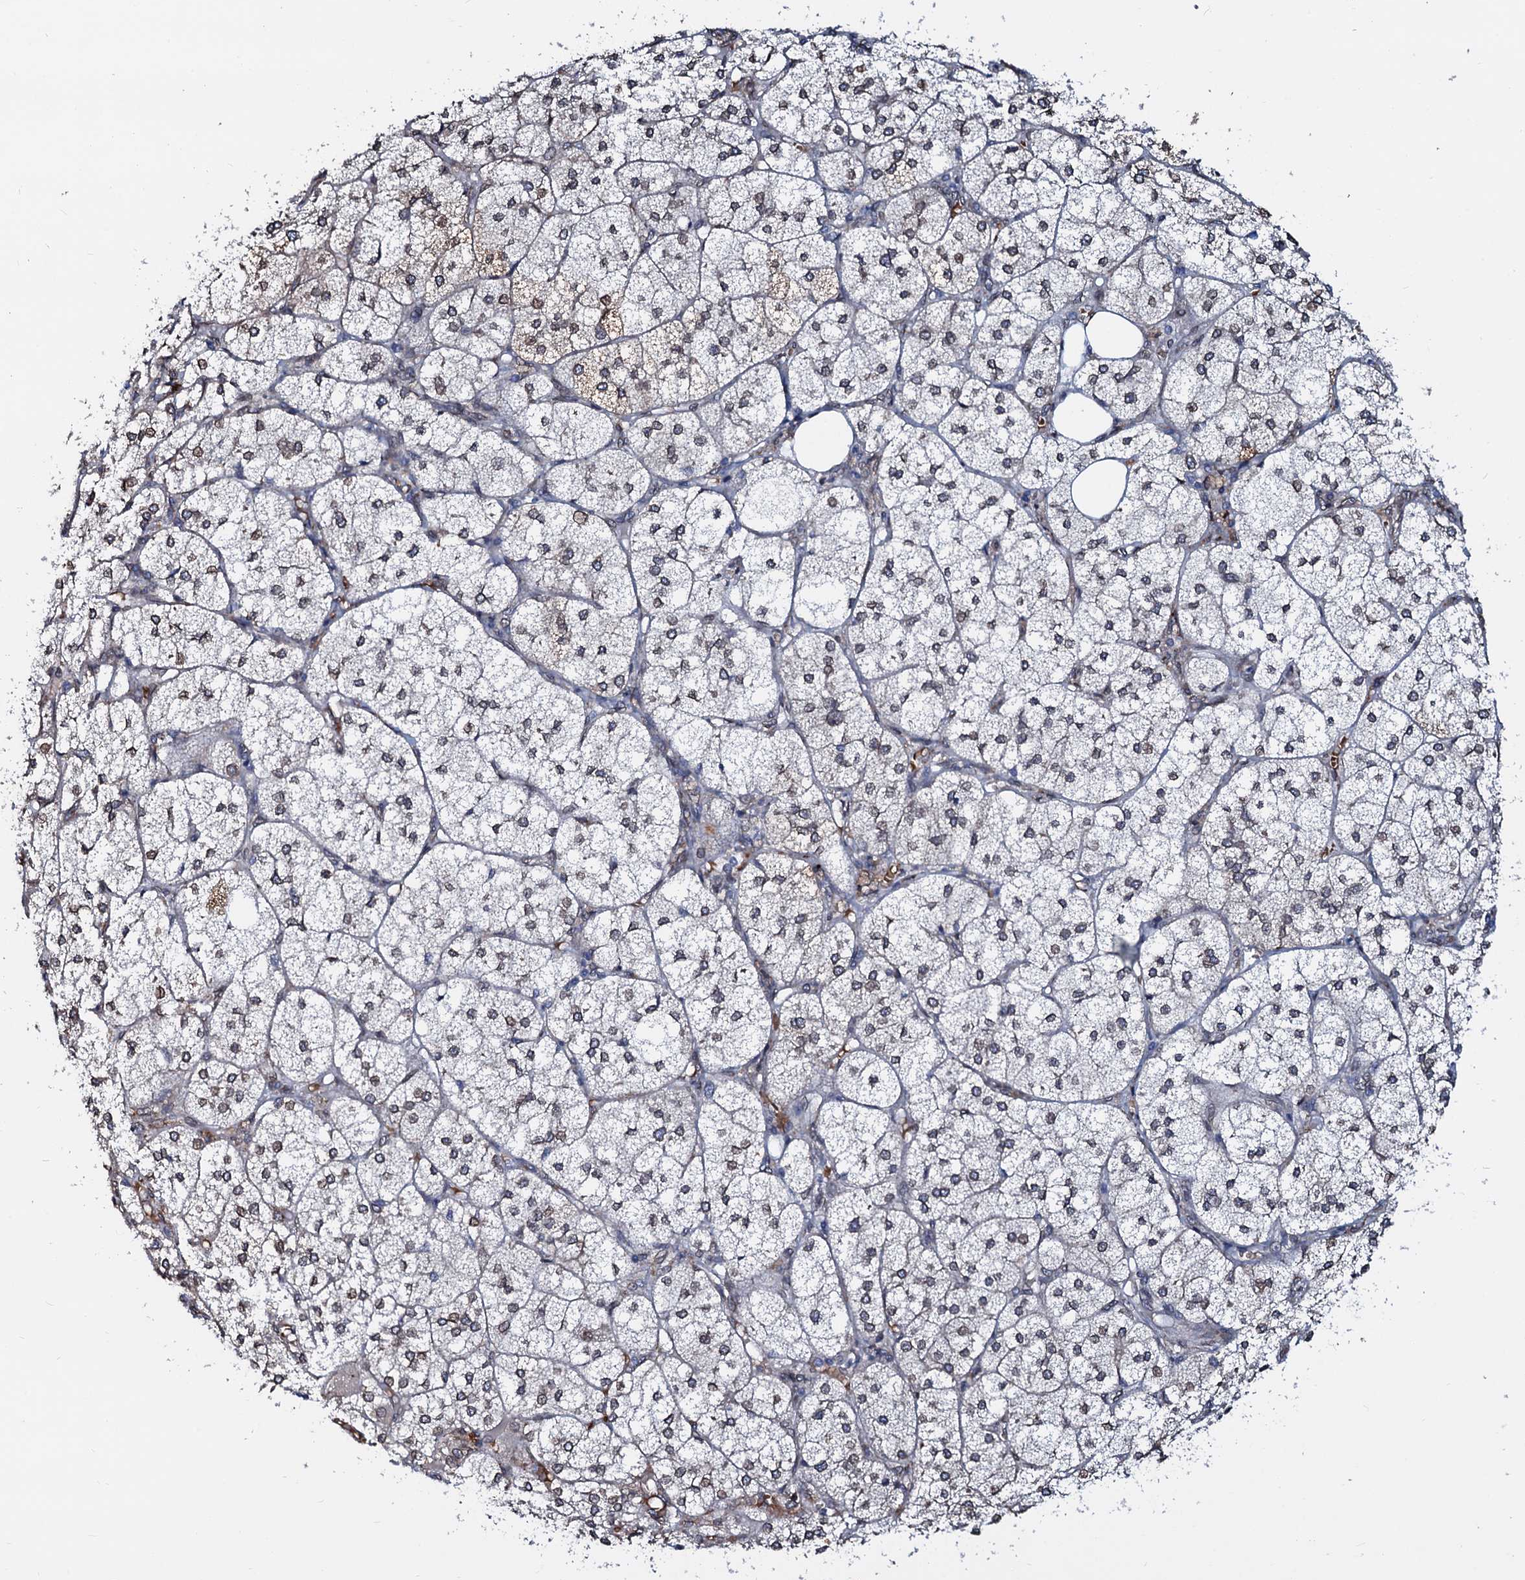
{"staining": {"intensity": "moderate", "quantity": ">75%", "location": "cytoplasmic/membranous,nuclear"}, "tissue": "adrenal gland", "cell_type": "Glandular cells", "image_type": "normal", "snomed": [{"axis": "morphology", "description": "Normal tissue, NOS"}, {"axis": "topography", "description": "Adrenal gland"}], "caption": "The micrograph displays immunohistochemical staining of unremarkable adrenal gland. There is moderate cytoplasmic/membranous,nuclear positivity is seen in about >75% of glandular cells.", "gene": "NRP2", "patient": {"sex": "female", "age": 61}}